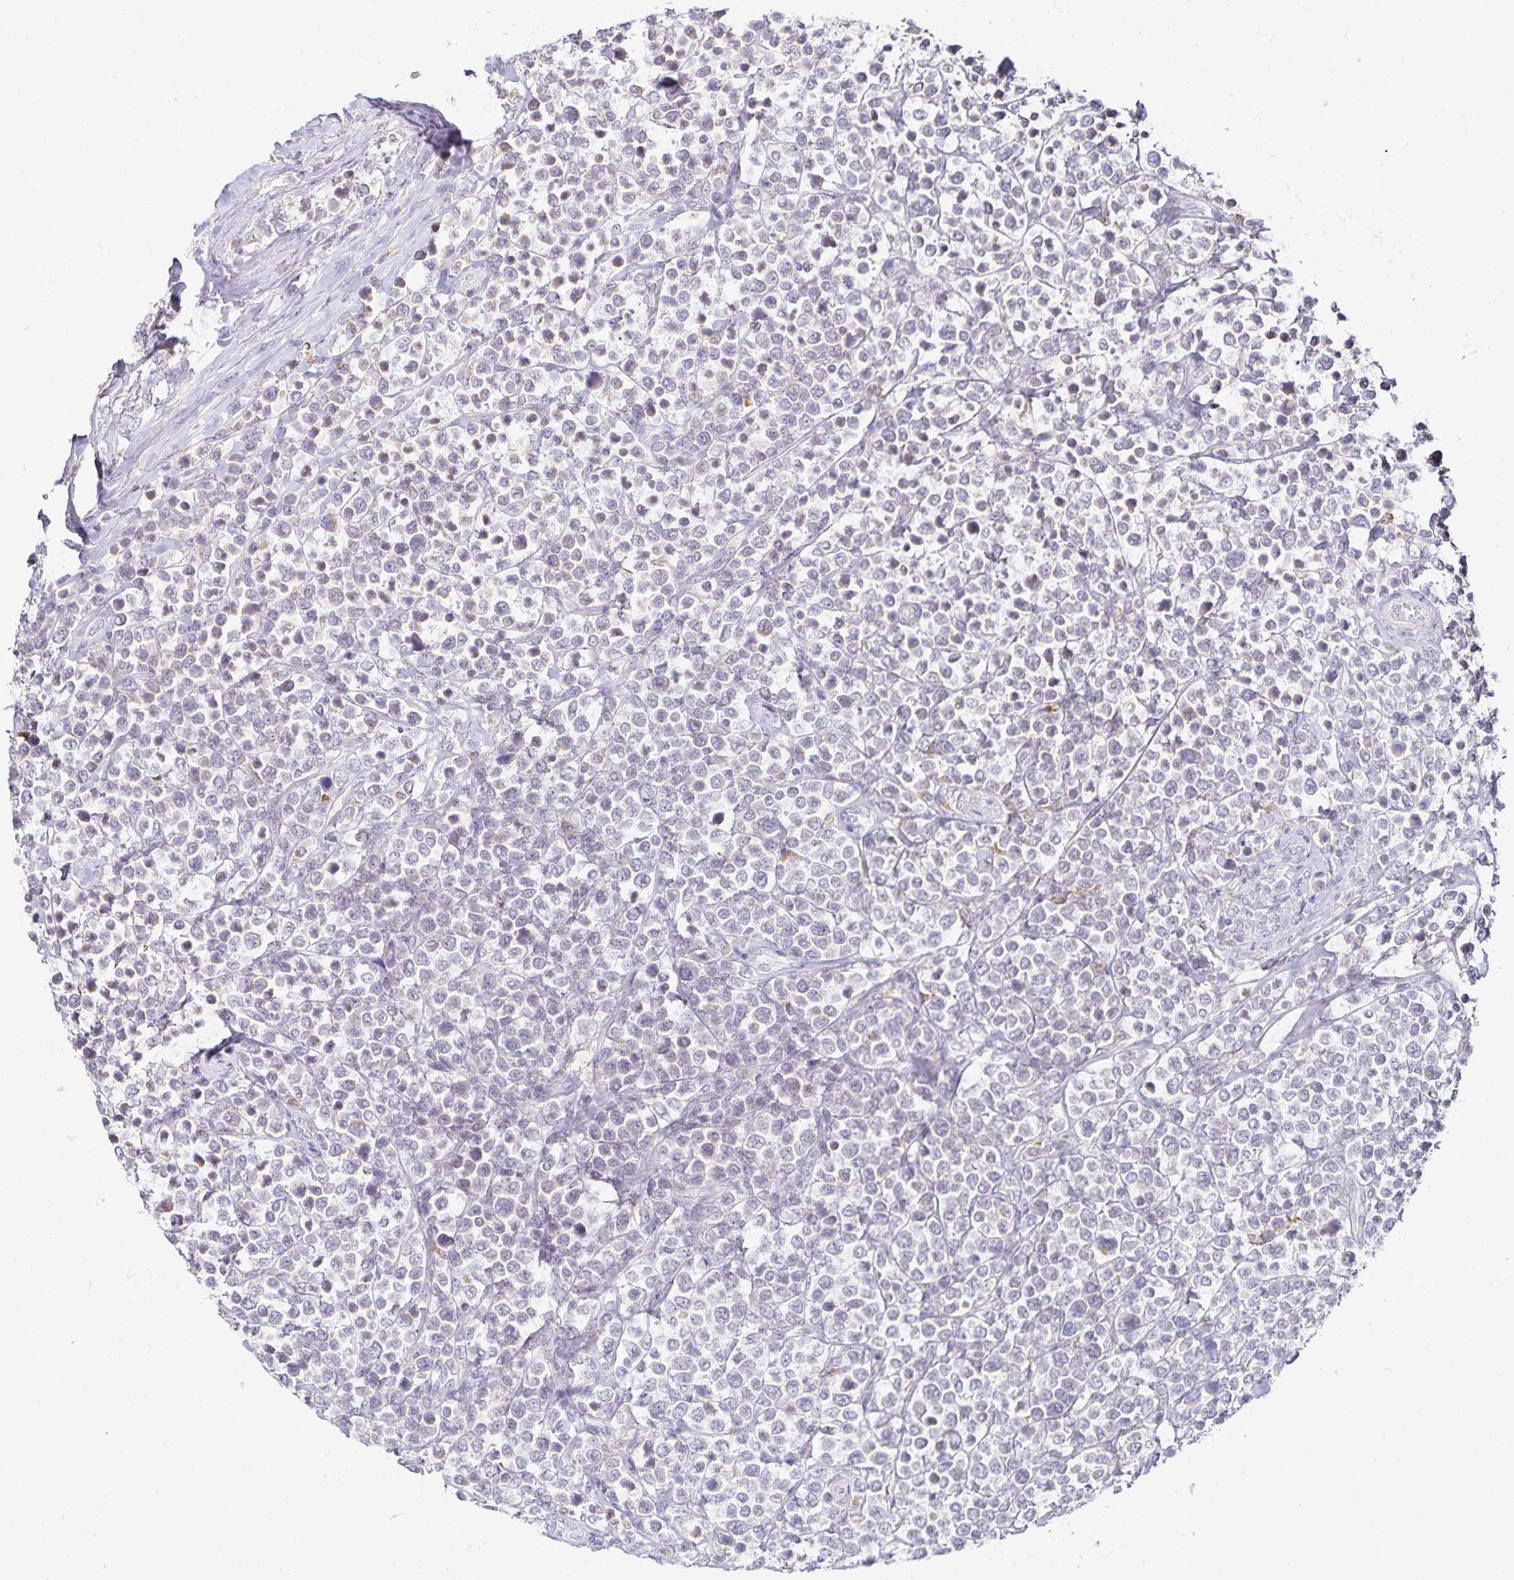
{"staining": {"intensity": "negative", "quantity": "none", "location": "none"}, "tissue": "lymphoma", "cell_type": "Tumor cells", "image_type": "cancer", "snomed": [{"axis": "morphology", "description": "Malignant lymphoma, non-Hodgkin's type, High grade"}, {"axis": "topography", "description": "Soft tissue"}], "caption": "Immunohistochemical staining of human malignant lymphoma, non-Hodgkin's type (high-grade) shows no significant positivity in tumor cells.", "gene": "GP2", "patient": {"sex": "female", "age": 56}}